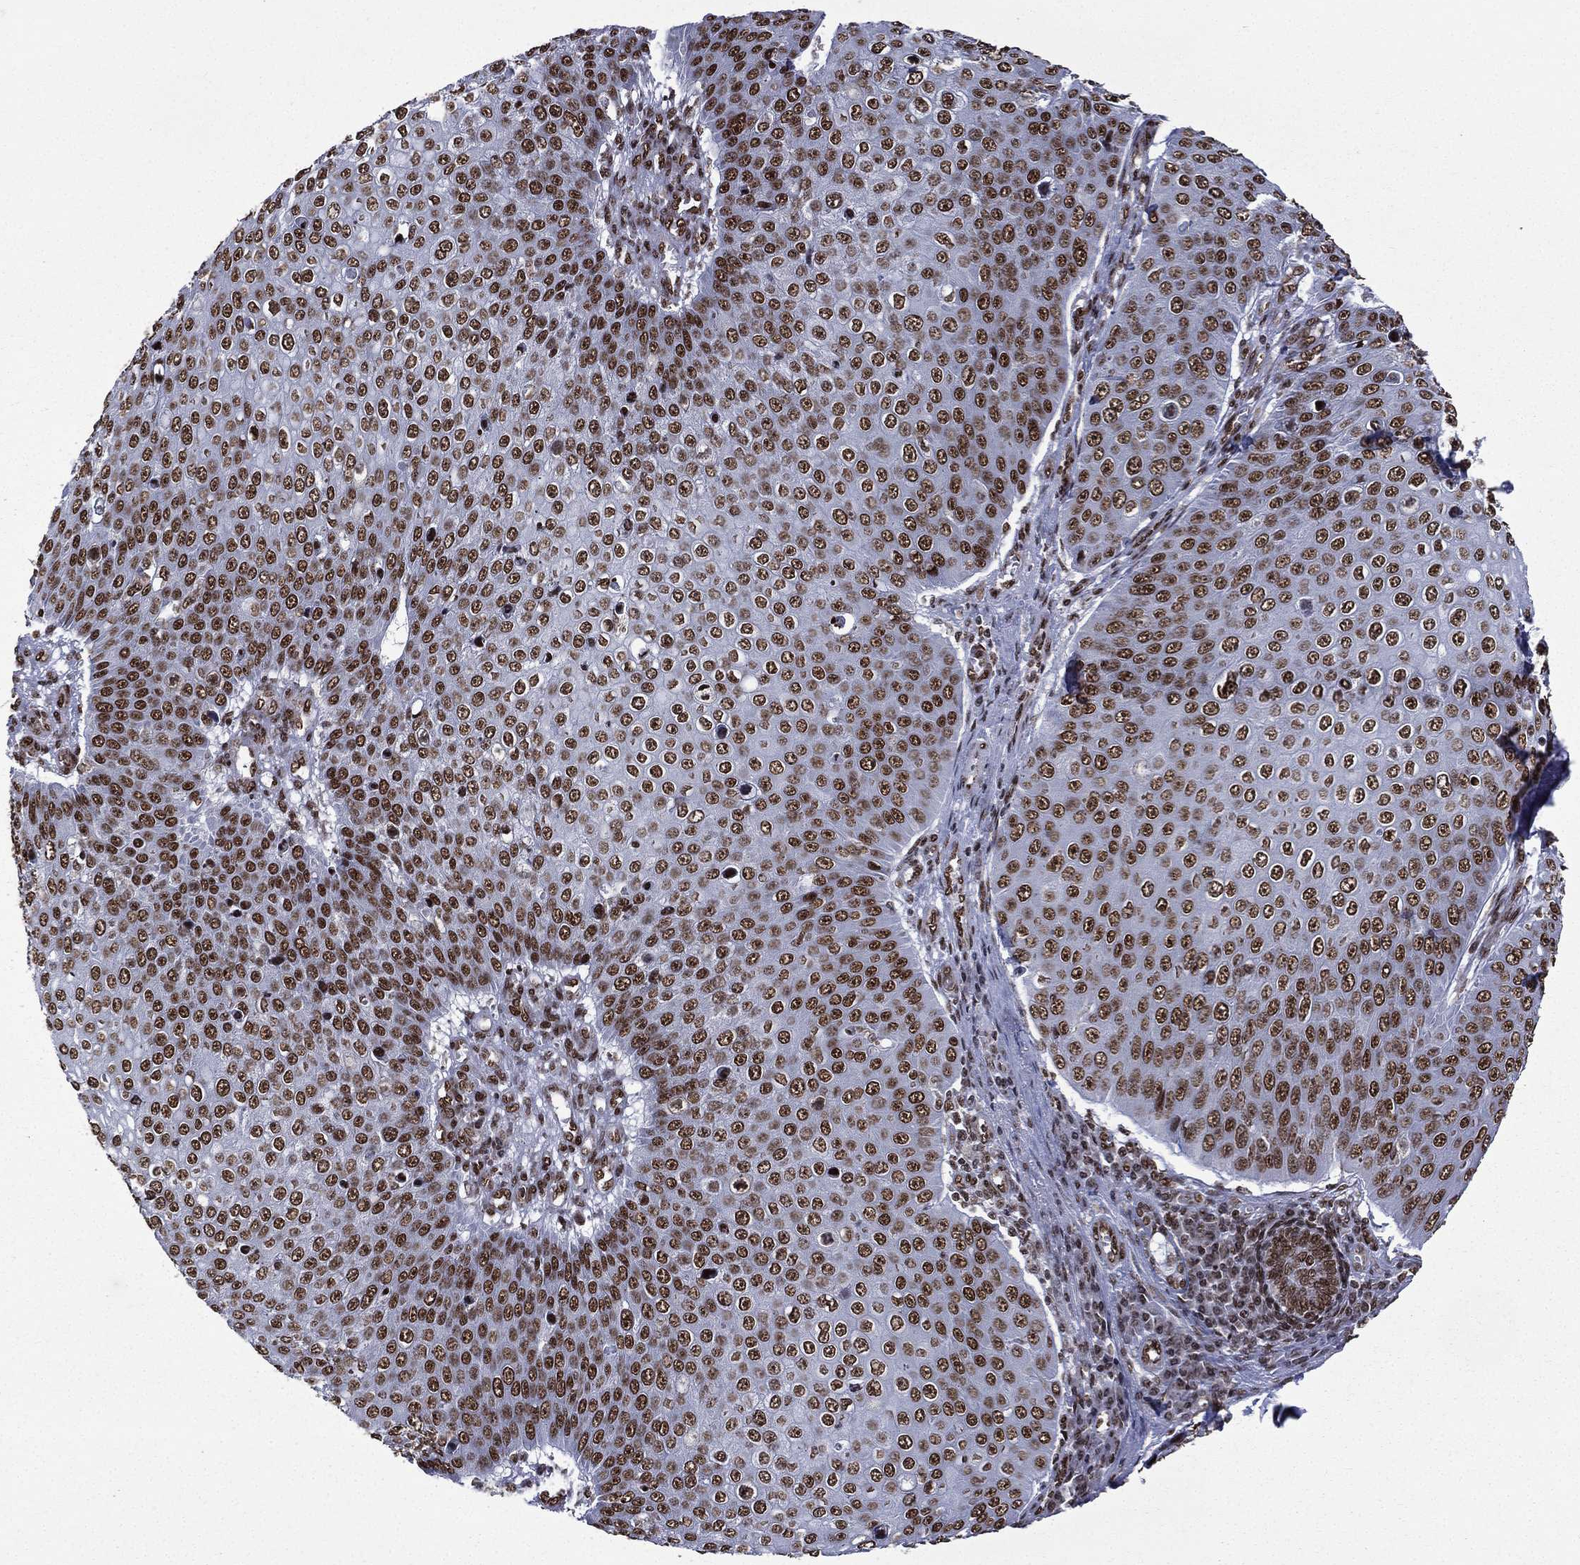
{"staining": {"intensity": "strong", "quantity": ">75%", "location": "nuclear"}, "tissue": "skin cancer", "cell_type": "Tumor cells", "image_type": "cancer", "snomed": [{"axis": "morphology", "description": "Squamous cell carcinoma, NOS"}, {"axis": "topography", "description": "Skin"}], "caption": "Skin cancer (squamous cell carcinoma) stained with IHC shows strong nuclear staining in approximately >75% of tumor cells.", "gene": "C5orf24", "patient": {"sex": "male", "age": 71}}